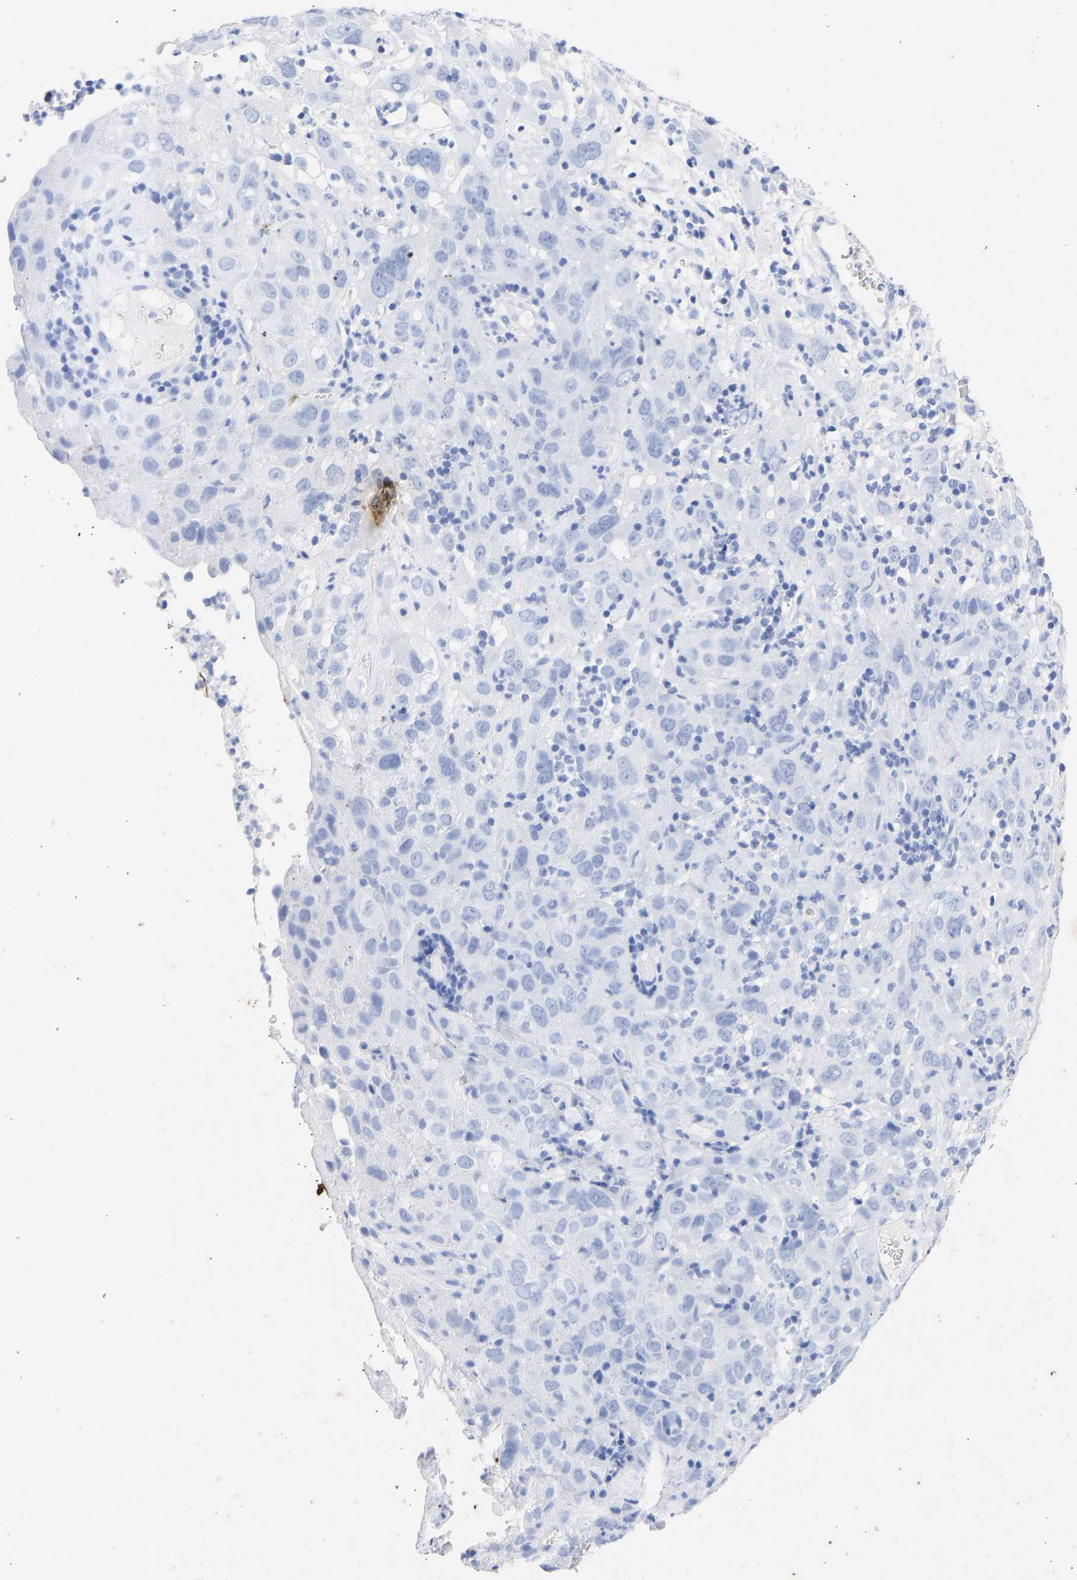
{"staining": {"intensity": "negative", "quantity": "none", "location": "none"}, "tissue": "cervical cancer", "cell_type": "Tumor cells", "image_type": "cancer", "snomed": [{"axis": "morphology", "description": "Squamous cell carcinoma, NOS"}, {"axis": "topography", "description": "Cervix"}], "caption": "IHC of cervical squamous cell carcinoma reveals no expression in tumor cells. The staining was performed using DAB to visualize the protein expression in brown, while the nuclei were stained in blue with hematoxylin (Magnification: 20x).", "gene": "KRT1", "patient": {"sex": "female", "age": 32}}